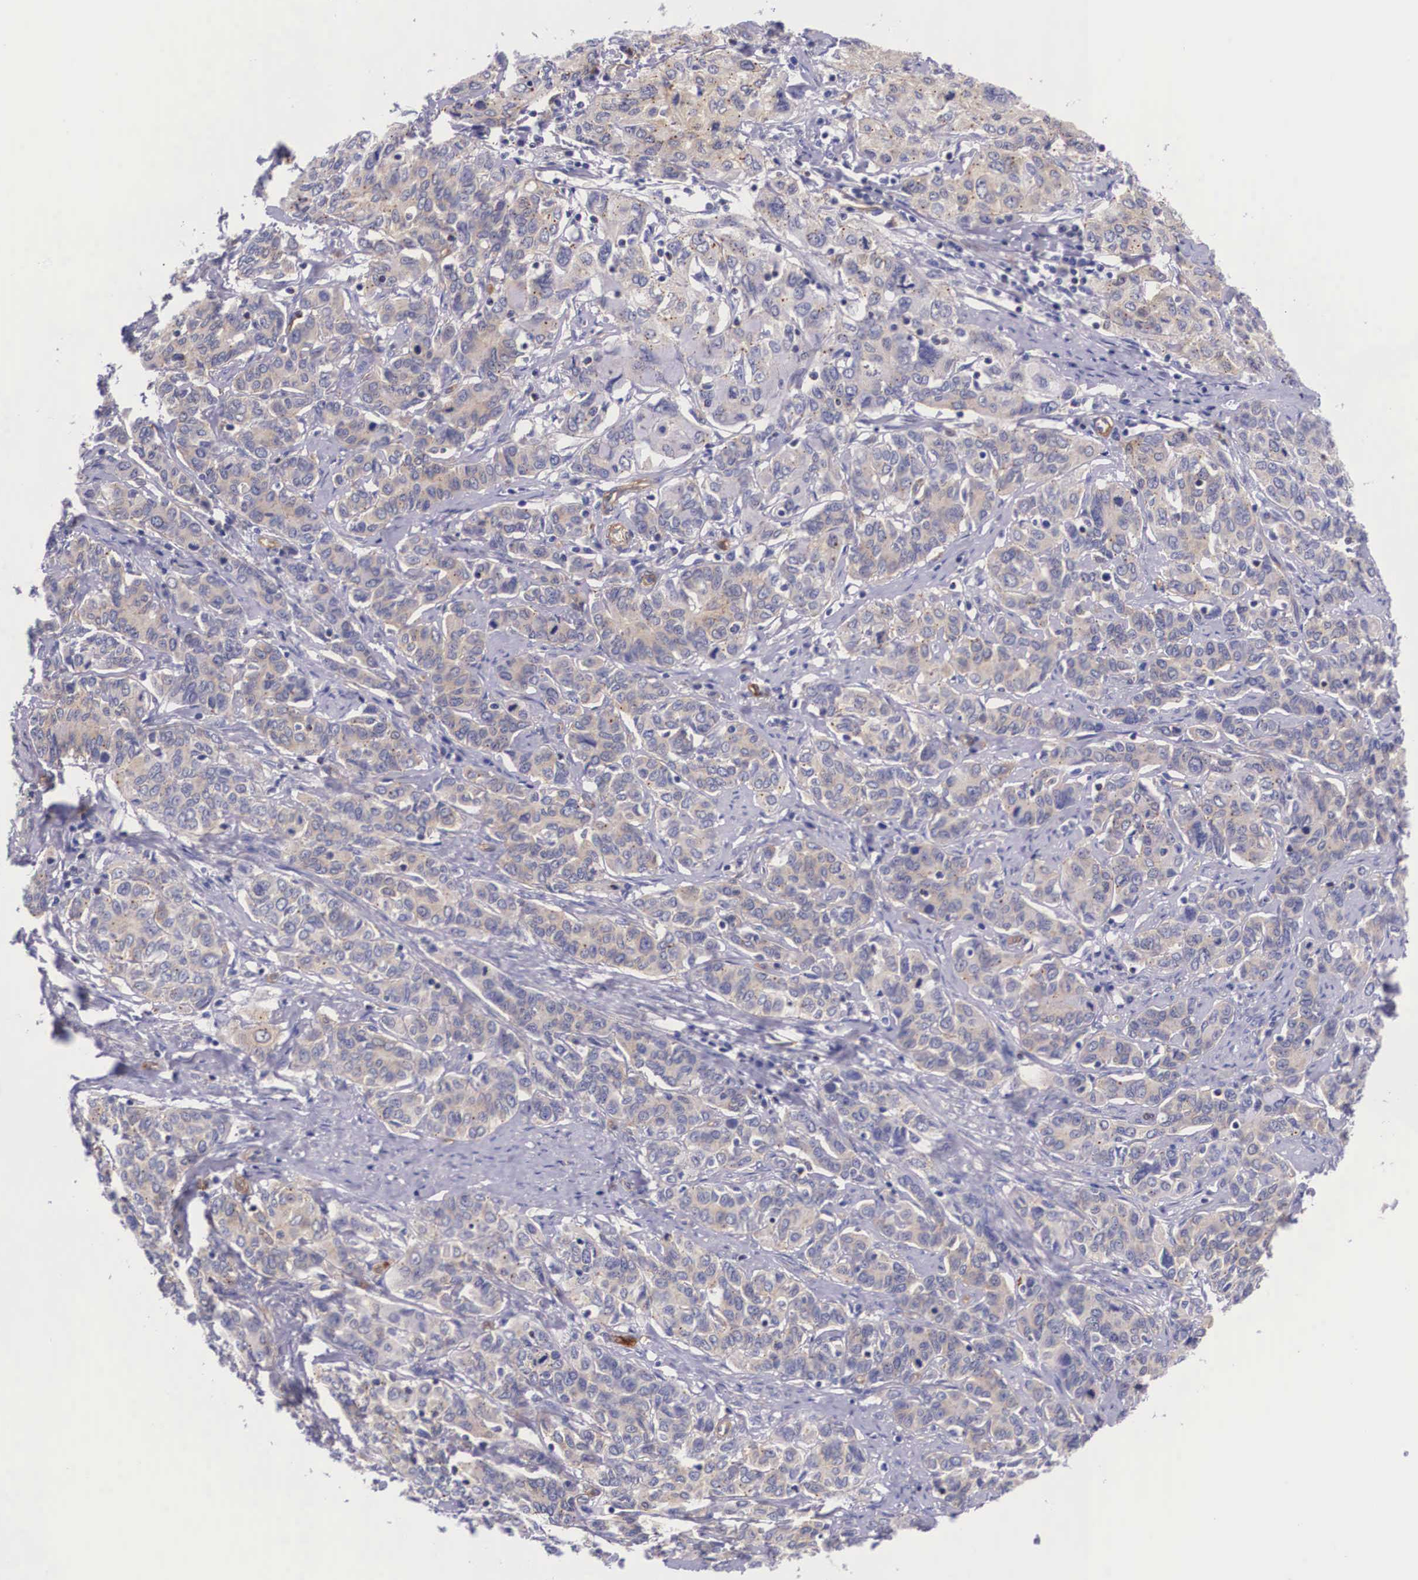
{"staining": {"intensity": "weak", "quantity": ">75%", "location": "cytoplasmic/membranous"}, "tissue": "cervical cancer", "cell_type": "Tumor cells", "image_type": "cancer", "snomed": [{"axis": "morphology", "description": "Squamous cell carcinoma, NOS"}, {"axis": "topography", "description": "Cervix"}], "caption": "Immunohistochemical staining of human cervical cancer reveals weak cytoplasmic/membranous protein positivity in about >75% of tumor cells.", "gene": "BCAR1", "patient": {"sex": "female", "age": 38}}